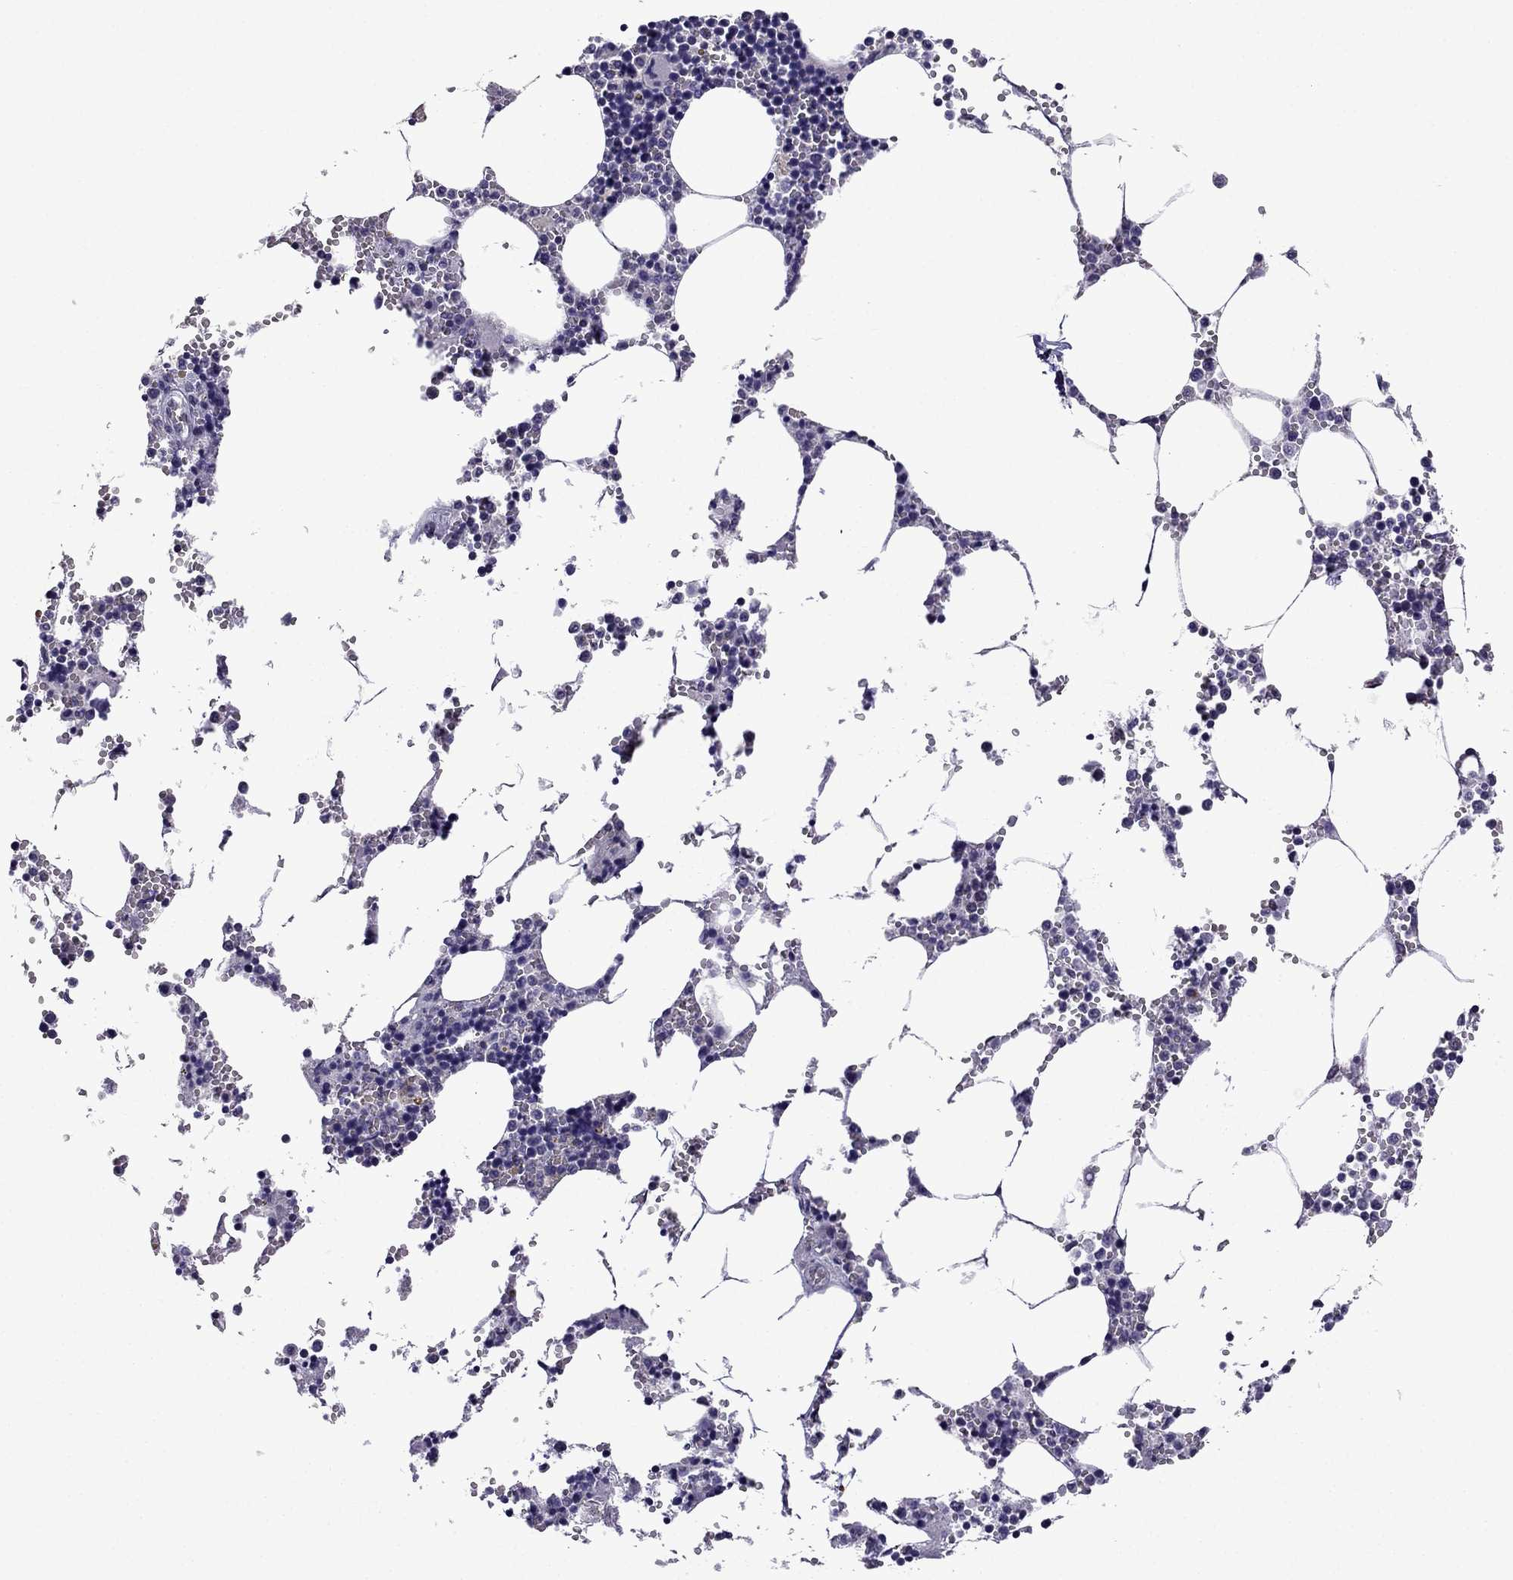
{"staining": {"intensity": "negative", "quantity": "none", "location": "none"}, "tissue": "bone marrow", "cell_type": "Hematopoietic cells", "image_type": "normal", "snomed": [{"axis": "morphology", "description": "Normal tissue, NOS"}, {"axis": "topography", "description": "Bone marrow"}], "caption": "Immunohistochemistry (IHC) of normal bone marrow reveals no expression in hematopoietic cells.", "gene": "TTN", "patient": {"sex": "male", "age": 54}}